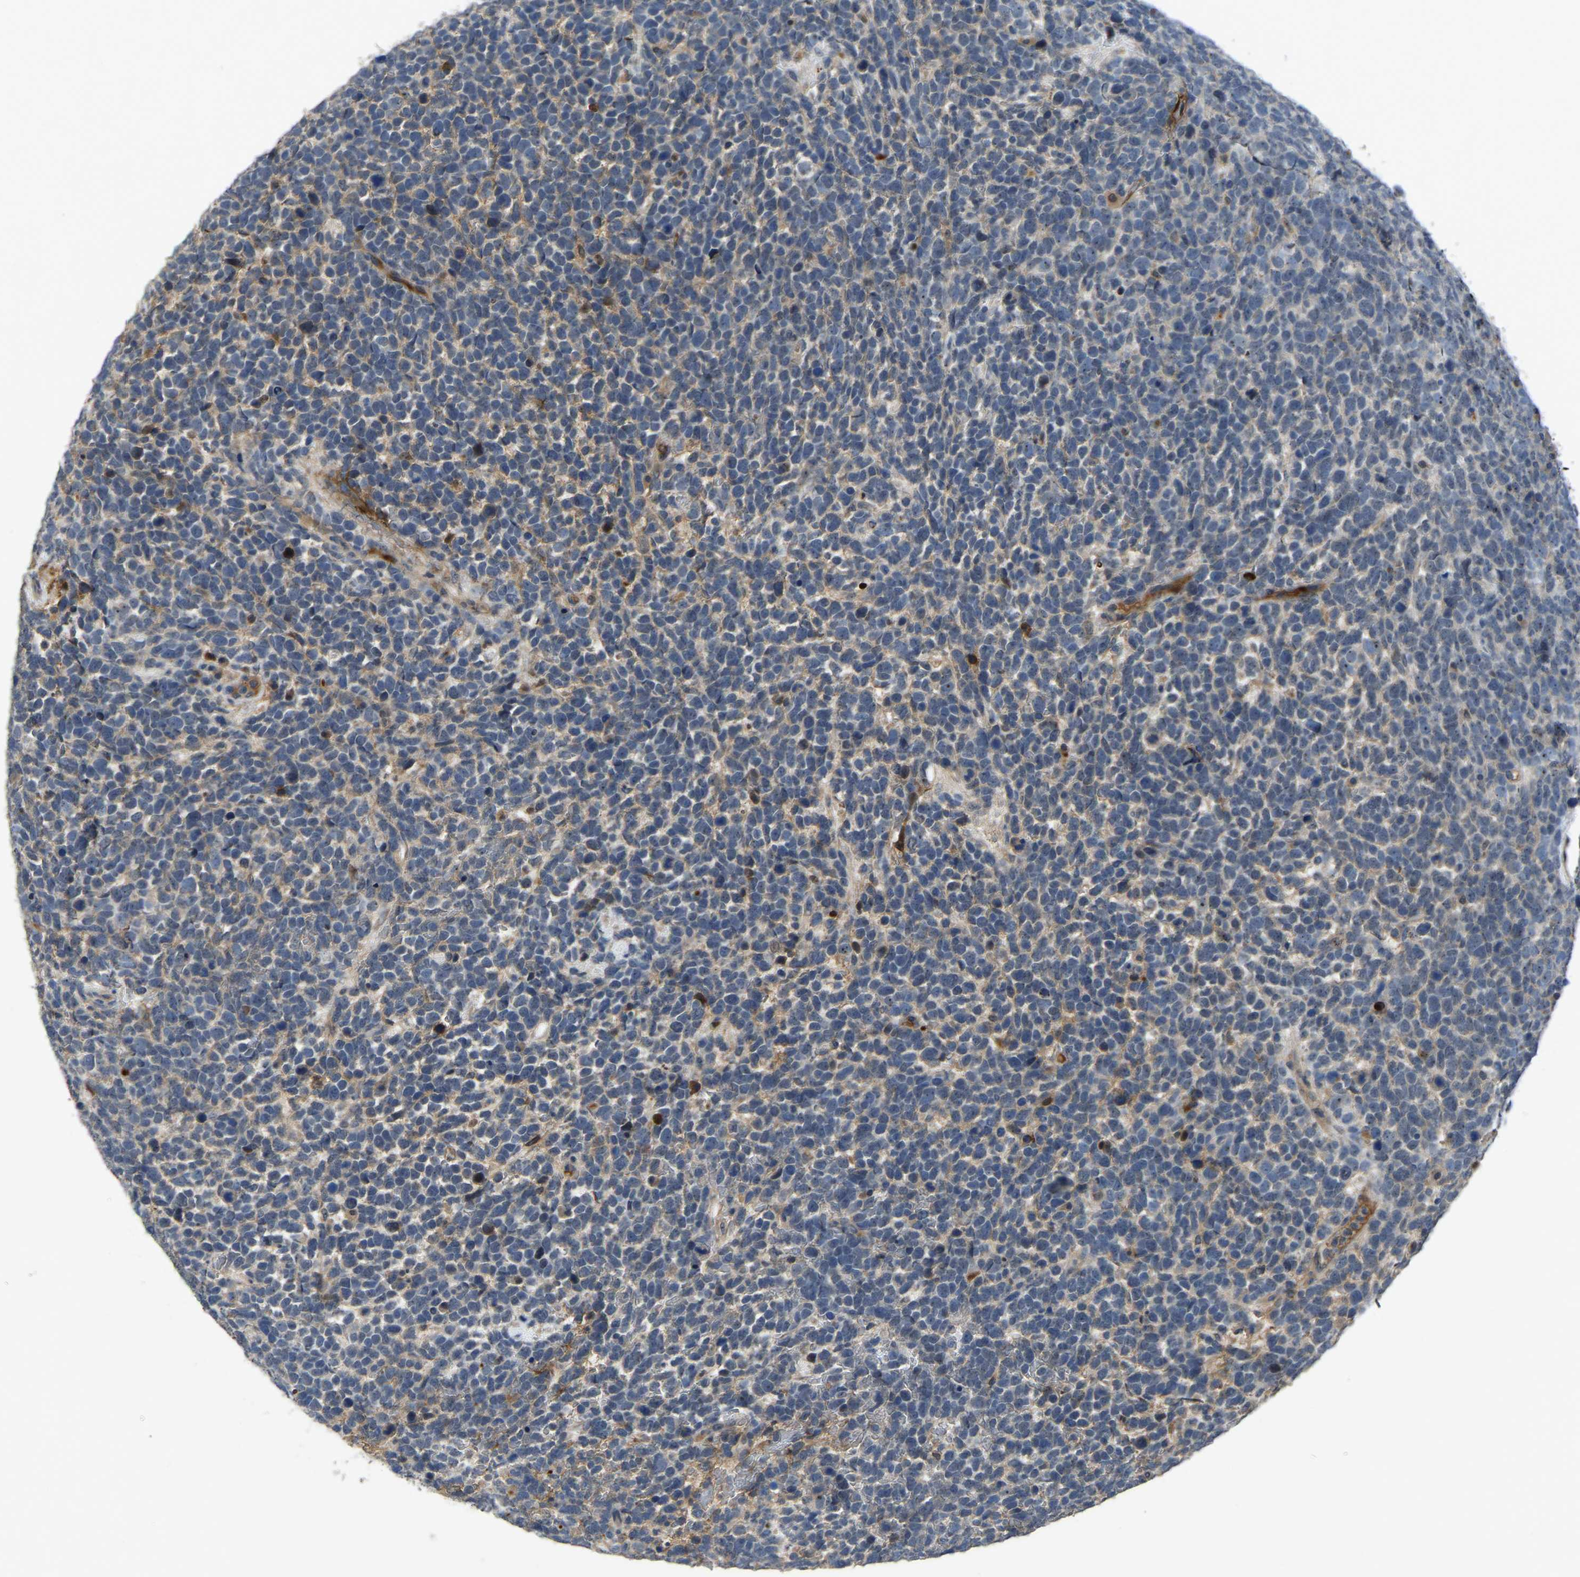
{"staining": {"intensity": "negative", "quantity": "none", "location": "none"}, "tissue": "urothelial cancer", "cell_type": "Tumor cells", "image_type": "cancer", "snomed": [{"axis": "morphology", "description": "Urothelial carcinoma, High grade"}, {"axis": "topography", "description": "Urinary bladder"}], "caption": "IHC of urothelial cancer exhibits no positivity in tumor cells.", "gene": "FHIT", "patient": {"sex": "female", "age": 82}}